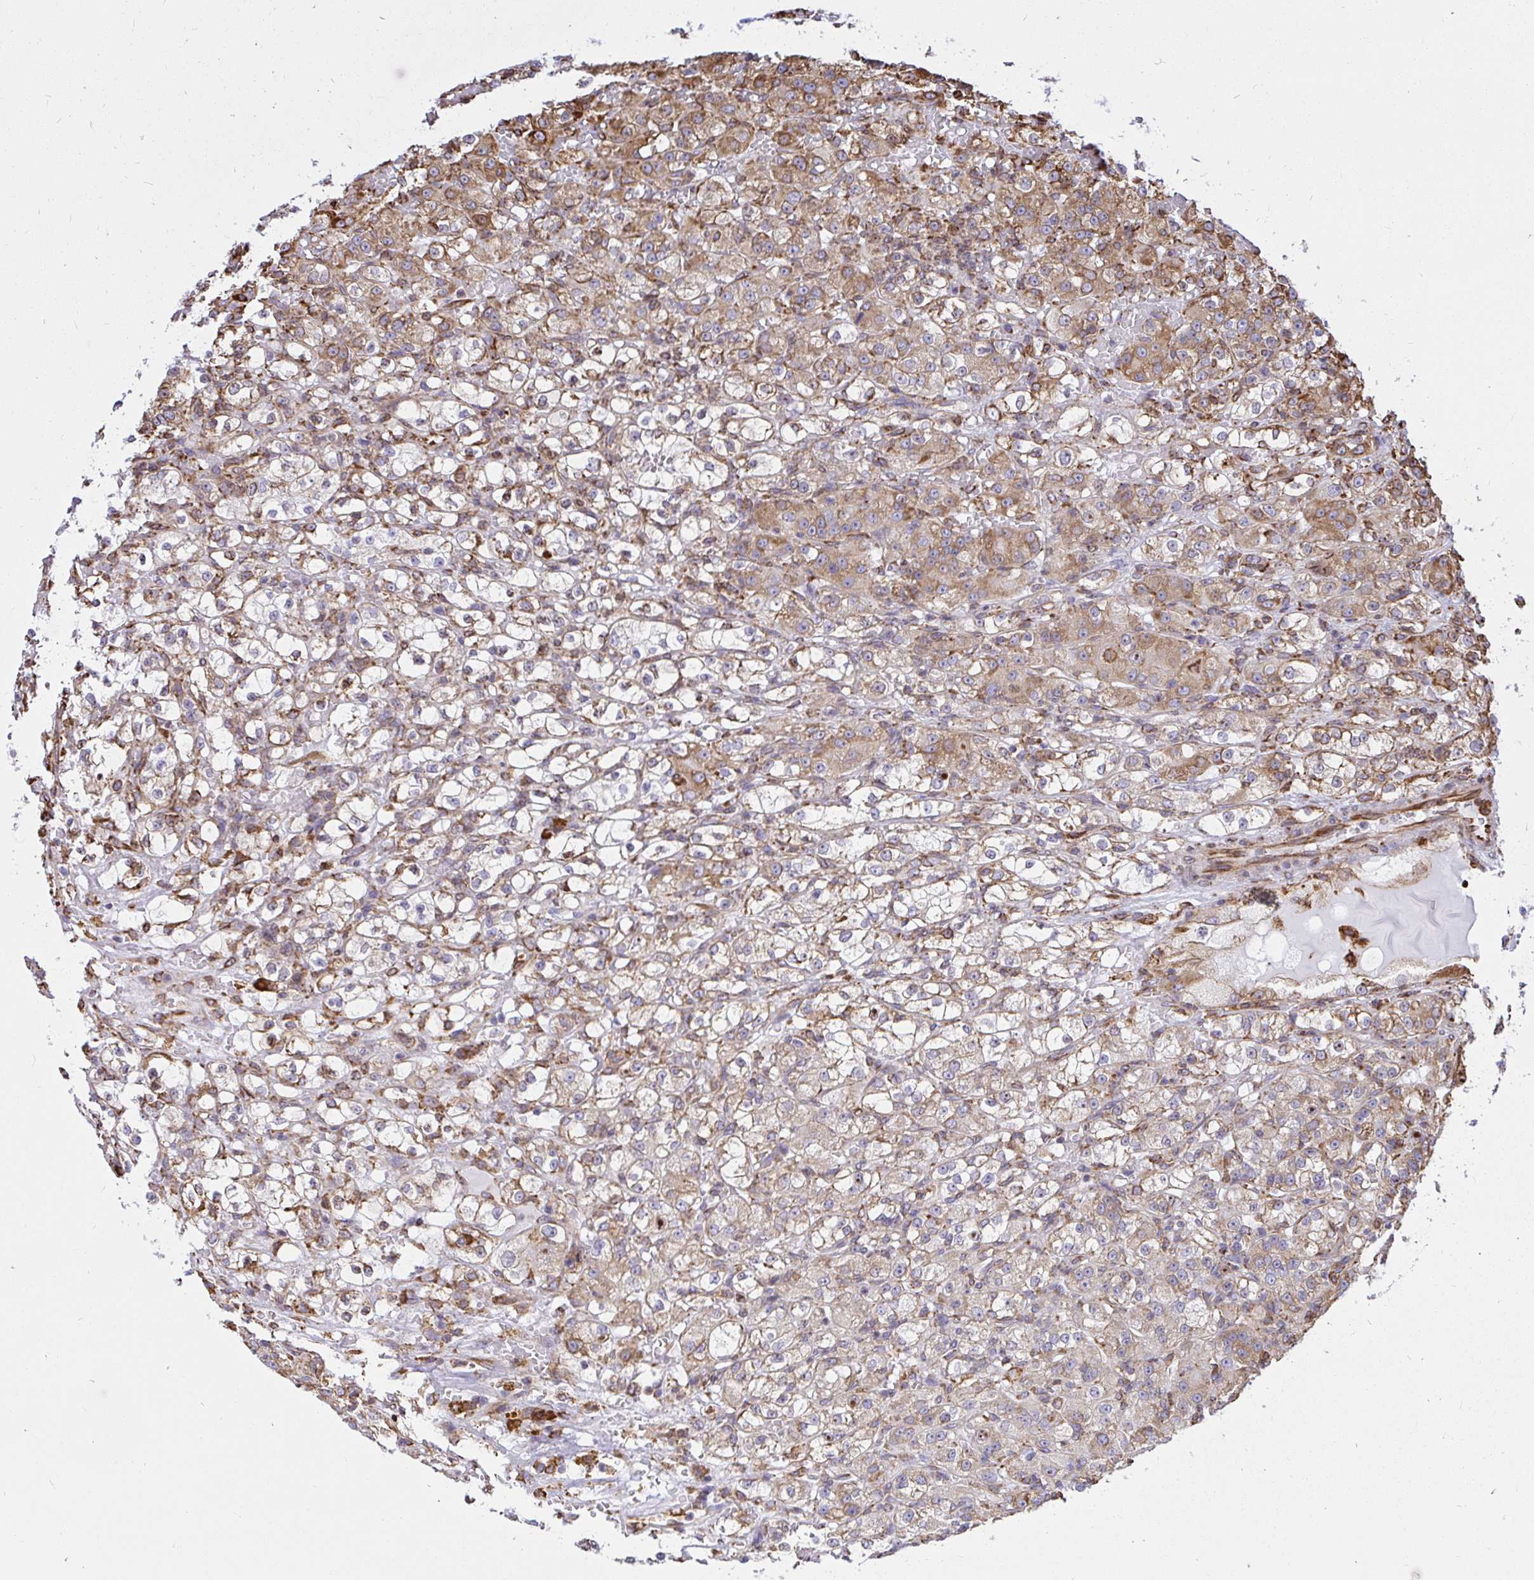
{"staining": {"intensity": "weak", "quantity": "25%-75%", "location": "cytoplasmic/membranous"}, "tissue": "renal cancer", "cell_type": "Tumor cells", "image_type": "cancer", "snomed": [{"axis": "morphology", "description": "Normal tissue, NOS"}, {"axis": "morphology", "description": "Adenocarcinoma, NOS"}, {"axis": "topography", "description": "Kidney"}], "caption": "This is an image of immunohistochemistry staining of renal cancer (adenocarcinoma), which shows weak expression in the cytoplasmic/membranous of tumor cells.", "gene": "CLGN", "patient": {"sex": "male", "age": 61}}